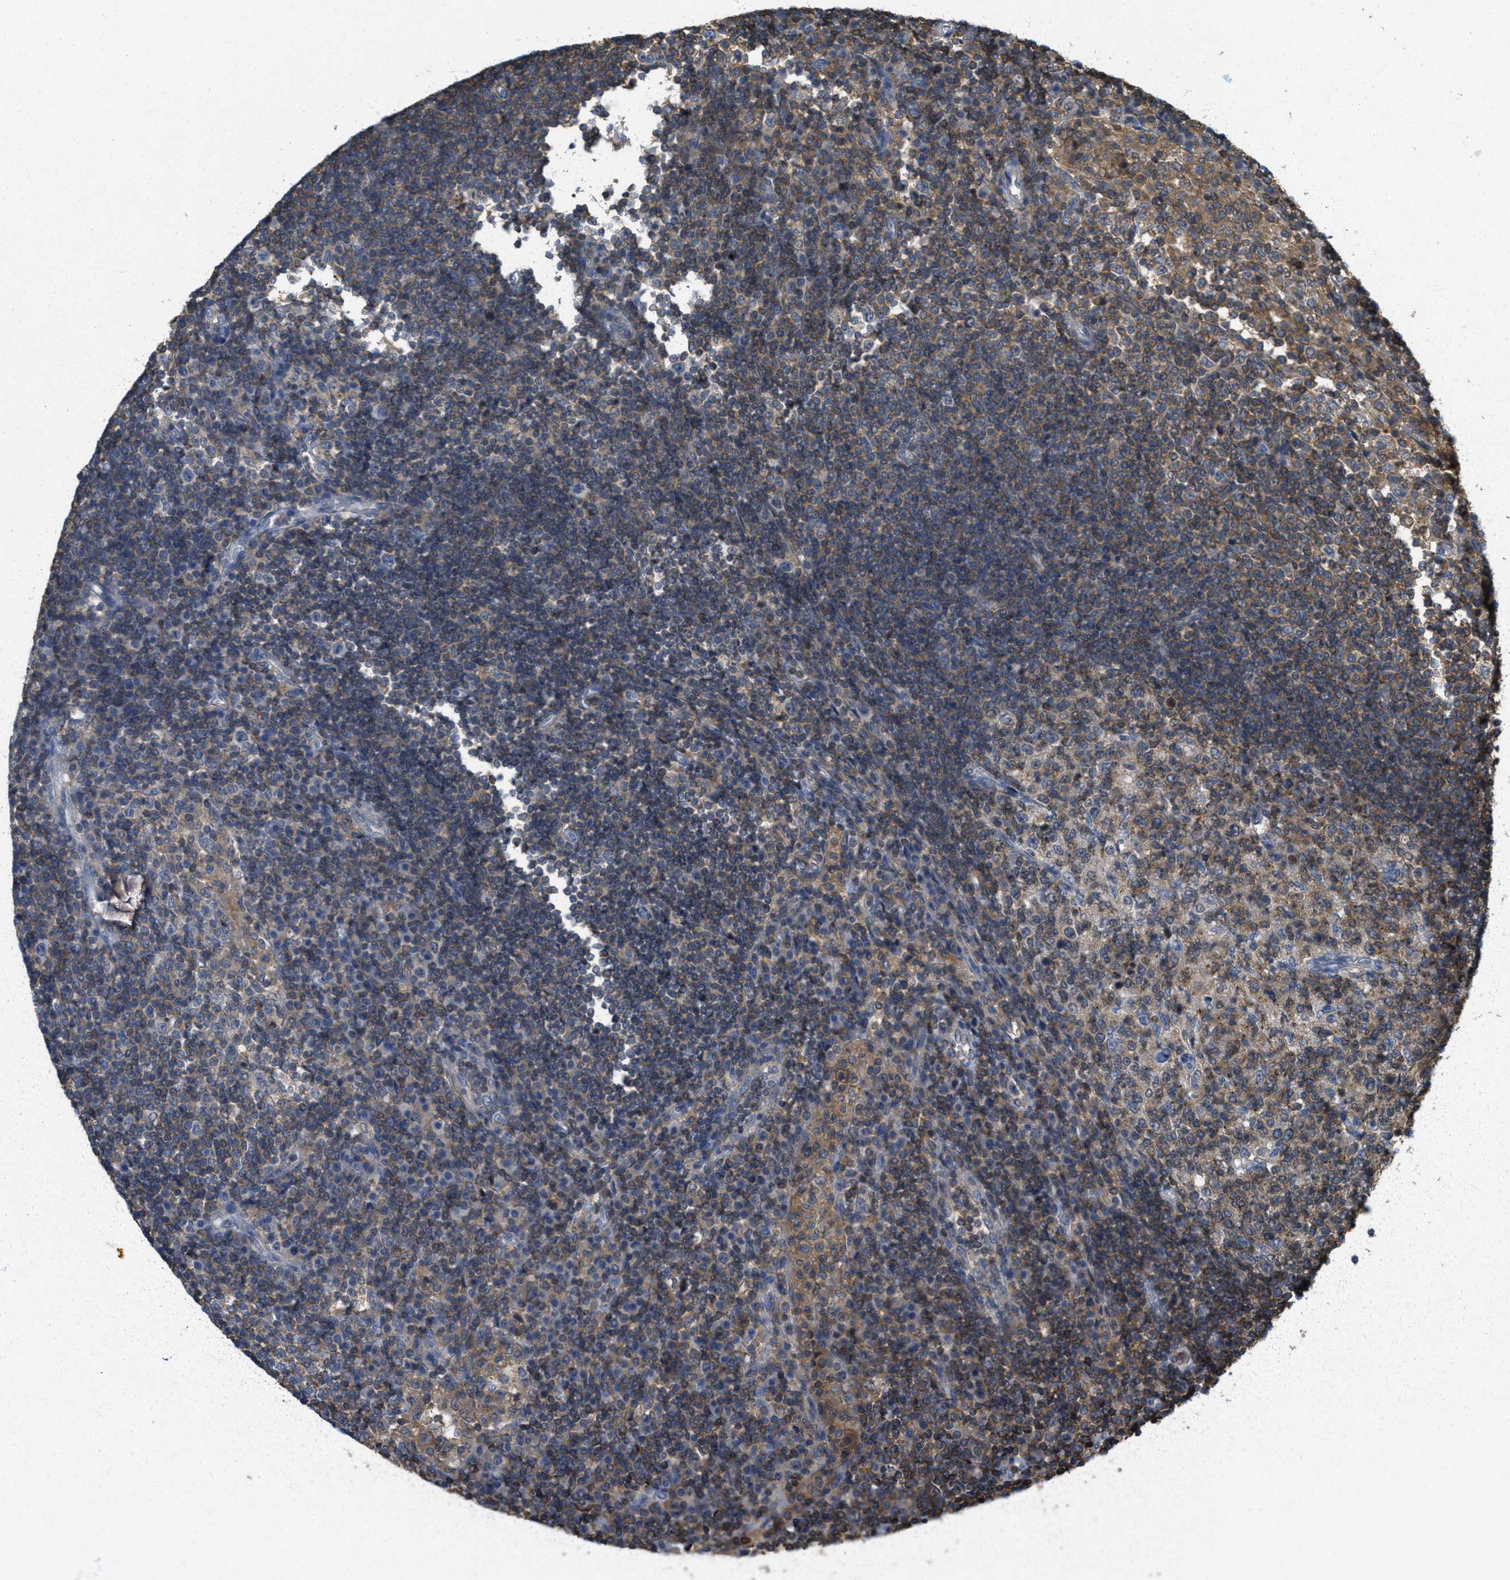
{"staining": {"intensity": "weak", "quantity": ">75%", "location": "cytoplasmic/membranous"}, "tissue": "lymph node", "cell_type": "Germinal center cells", "image_type": "normal", "snomed": [{"axis": "morphology", "description": "Normal tissue, NOS"}, {"axis": "topography", "description": "Lymph node"}], "caption": "IHC of normal lymph node exhibits low levels of weak cytoplasmic/membranous positivity in approximately >75% of germinal center cells.", "gene": "GRIK2", "patient": {"sex": "female", "age": 53}}